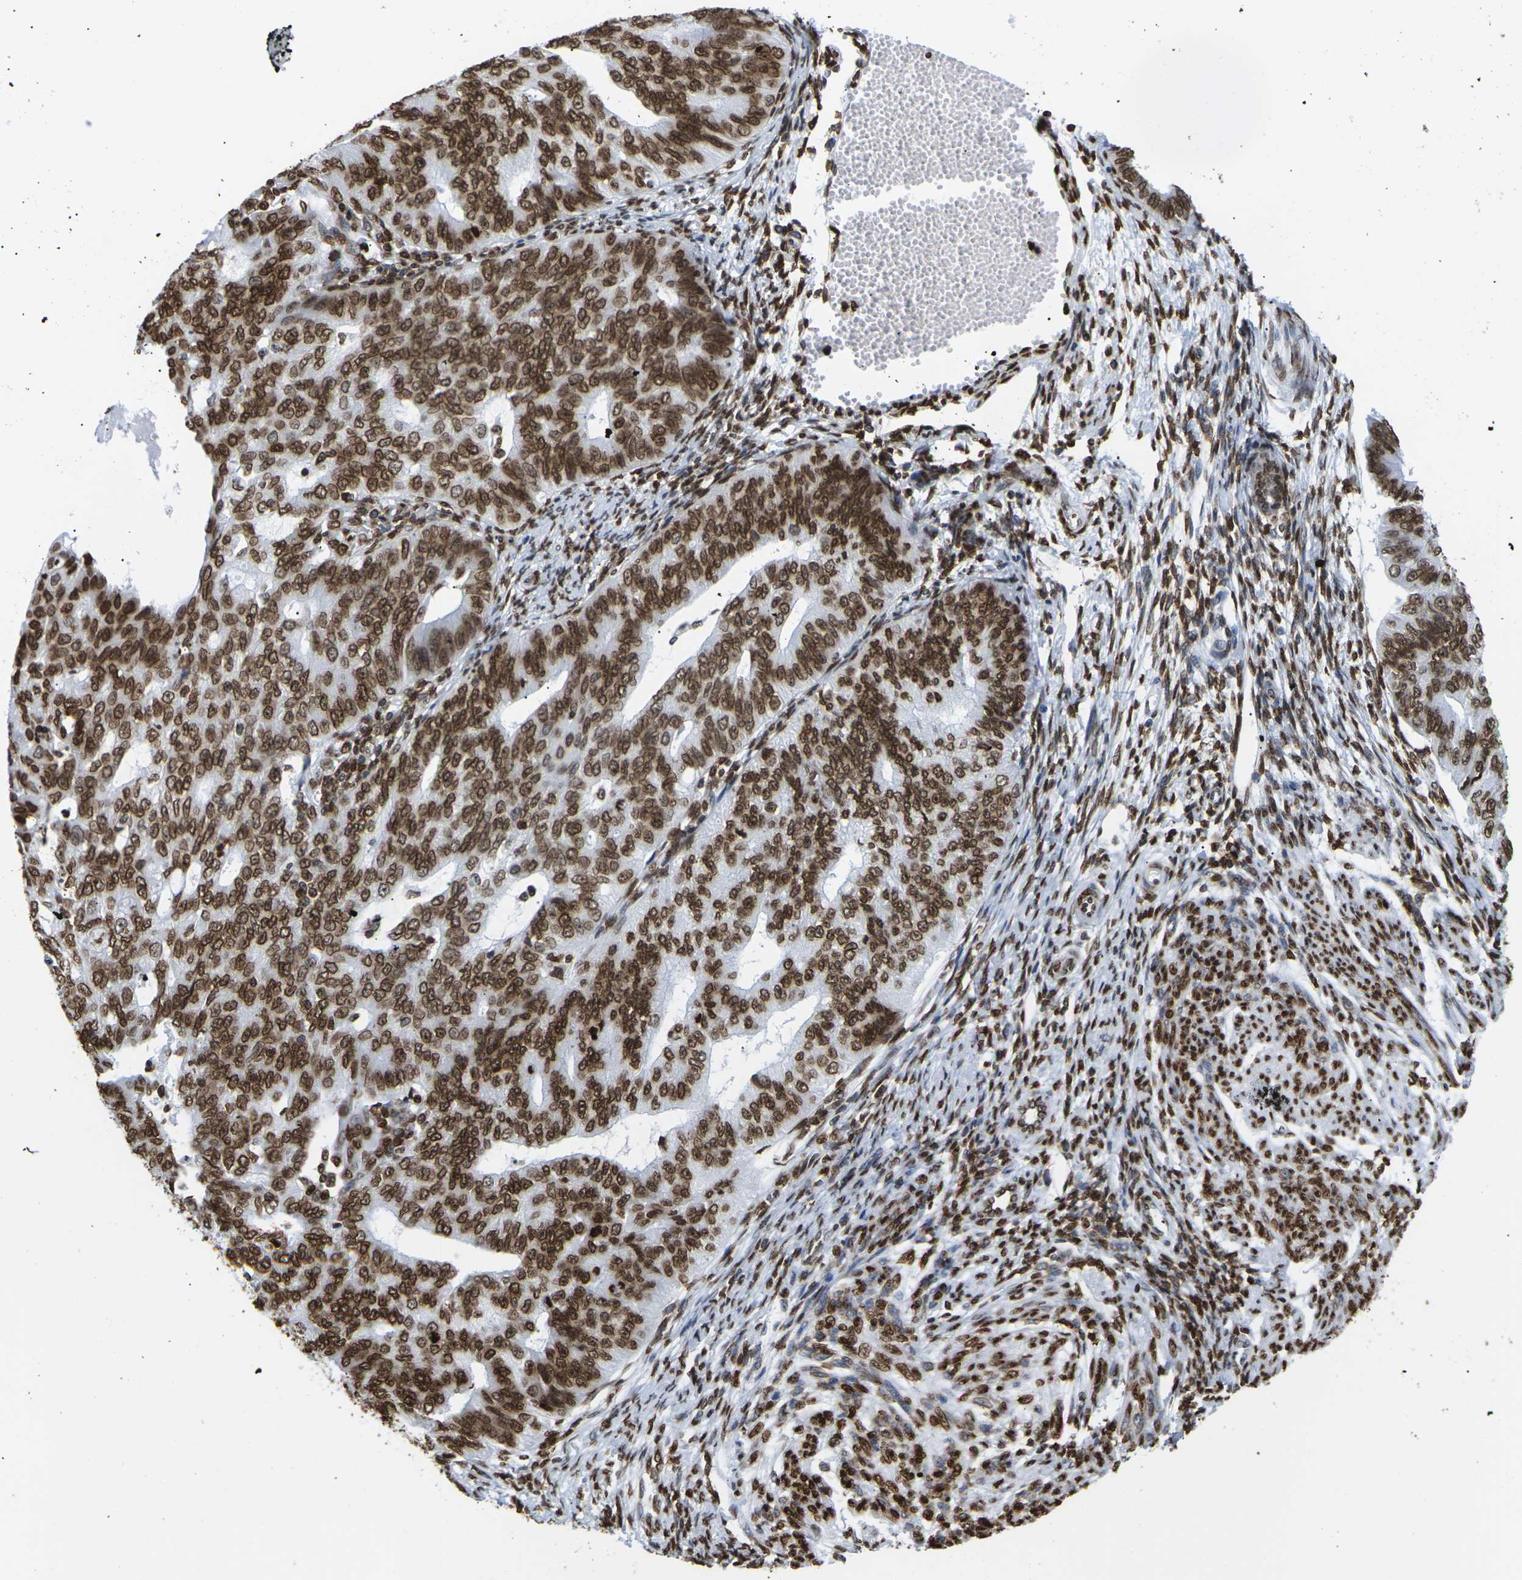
{"staining": {"intensity": "strong", "quantity": ">75%", "location": "cytoplasmic/membranous,nuclear"}, "tissue": "endometrial cancer", "cell_type": "Tumor cells", "image_type": "cancer", "snomed": [{"axis": "morphology", "description": "Adenocarcinoma, NOS"}, {"axis": "topography", "description": "Endometrium"}], "caption": "Human endometrial cancer stained with a brown dye demonstrates strong cytoplasmic/membranous and nuclear positive expression in approximately >75% of tumor cells.", "gene": "H2AC21", "patient": {"sex": "female", "age": 32}}